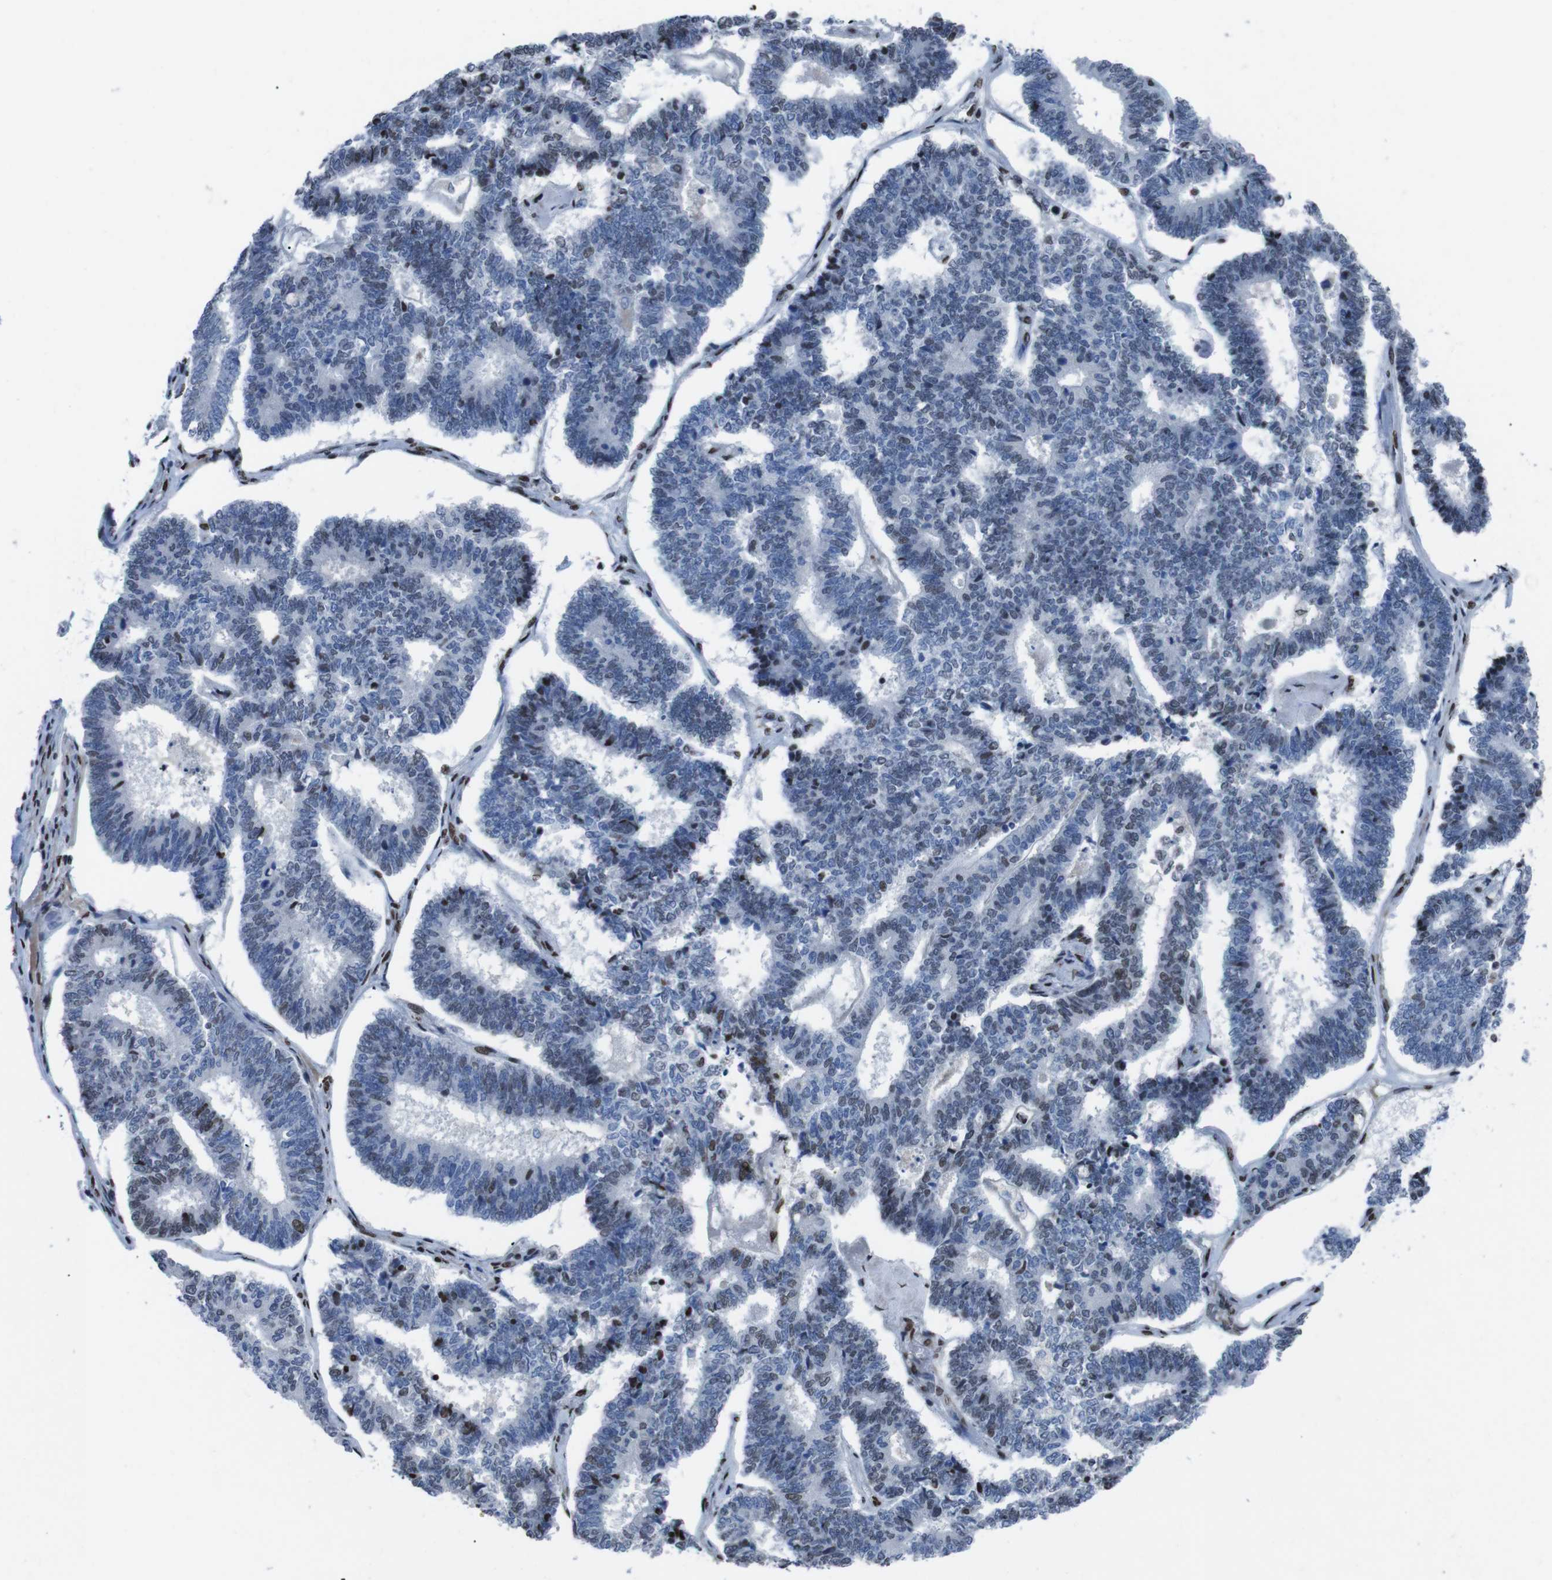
{"staining": {"intensity": "moderate", "quantity": "<25%", "location": "nuclear"}, "tissue": "endometrial cancer", "cell_type": "Tumor cells", "image_type": "cancer", "snomed": [{"axis": "morphology", "description": "Adenocarcinoma, NOS"}, {"axis": "topography", "description": "Endometrium"}], "caption": "The micrograph demonstrates a brown stain indicating the presence of a protein in the nuclear of tumor cells in endometrial cancer. The protein of interest is stained brown, and the nuclei are stained in blue (DAB IHC with brightfield microscopy, high magnification).", "gene": "PIP4P2", "patient": {"sex": "female", "age": 70}}